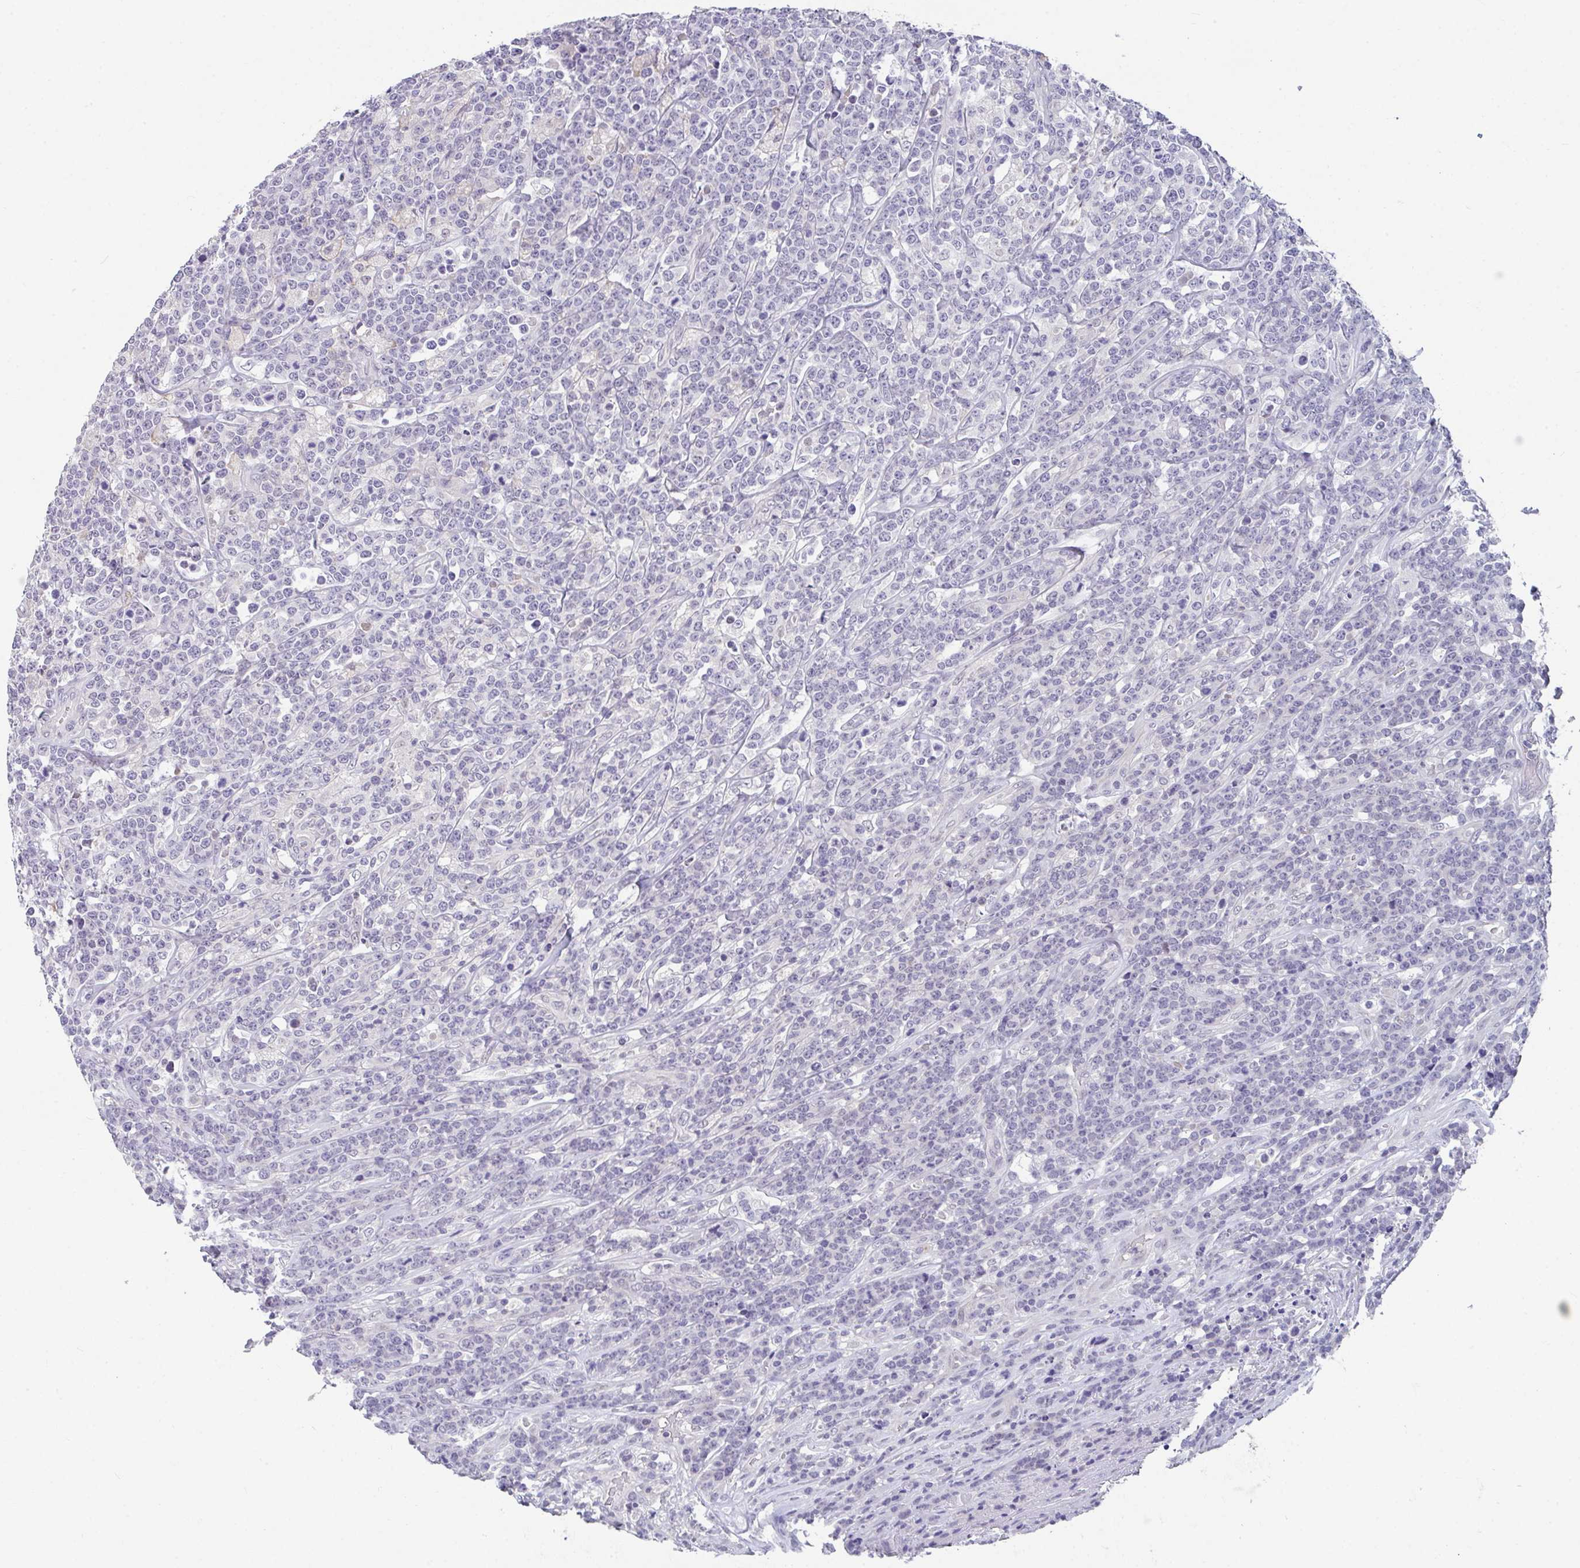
{"staining": {"intensity": "negative", "quantity": "none", "location": "none"}, "tissue": "lymphoma", "cell_type": "Tumor cells", "image_type": "cancer", "snomed": [{"axis": "morphology", "description": "Malignant lymphoma, non-Hodgkin's type, High grade"}, {"axis": "topography", "description": "Small intestine"}], "caption": "The photomicrograph demonstrates no staining of tumor cells in lymphoma.", "gene": "GLTPD2", "patient": {"sex": "male", "age": 8}}